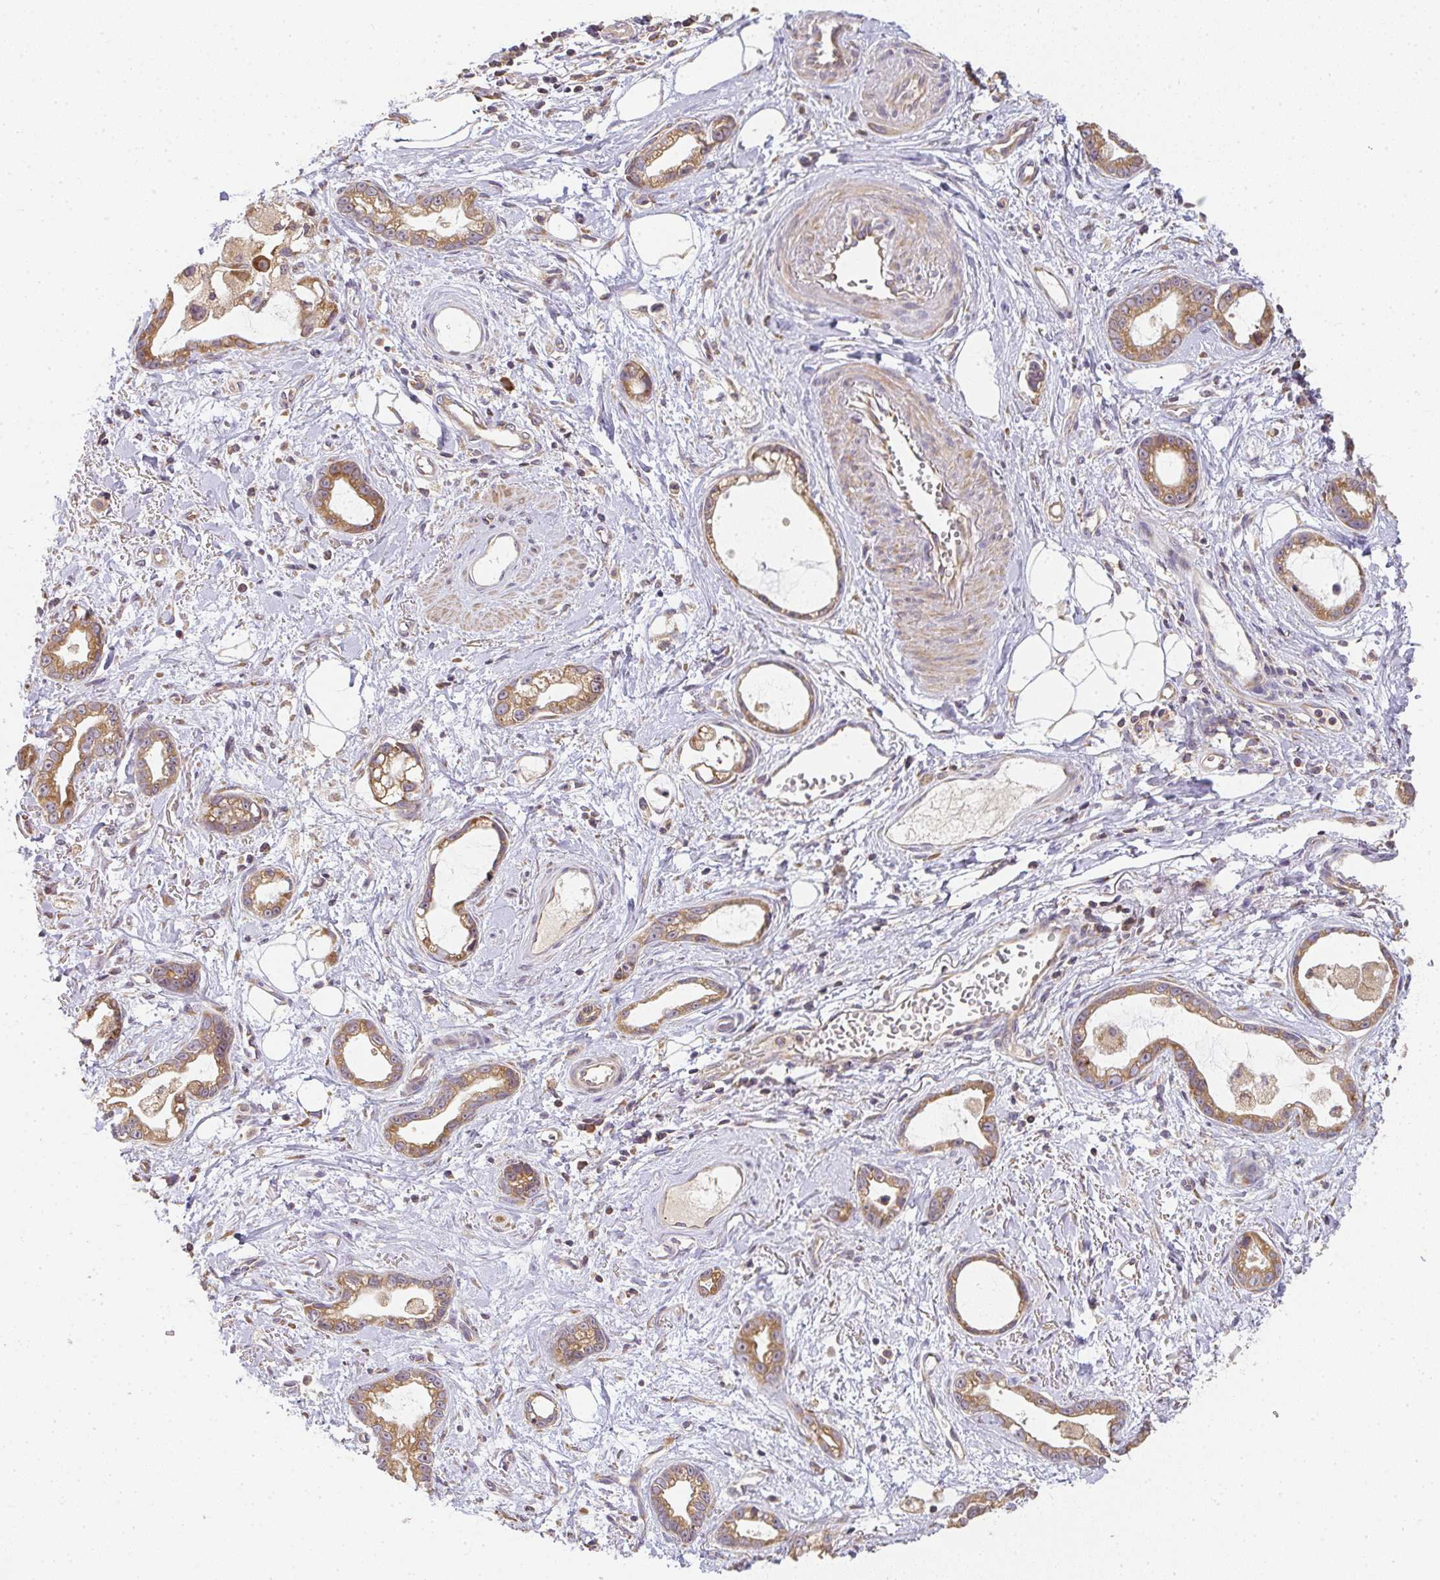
{"staining": {"intensity": "moderate", "quantity": ">75%", "location": "cytoplasmic/membranous"}, "tissue": "stomach cancer", "cell_type": "Tumor cells", "image_type": "cancer", "snomed": [{"axis": "morphology", "description": "Adenocarcinoma, NOS"}, {"axis": "topography", "description": "Stomach"}], "caption": "Immunohistochemistry image of stomach adenocarcinoma stained for a protein (brown), which shows medium levels of moderate cytoplasmic/membranous expression in about >75% of tumor cells.", "gene": "SLC35B3", "patient": {"sex": "male", "age": 55}}